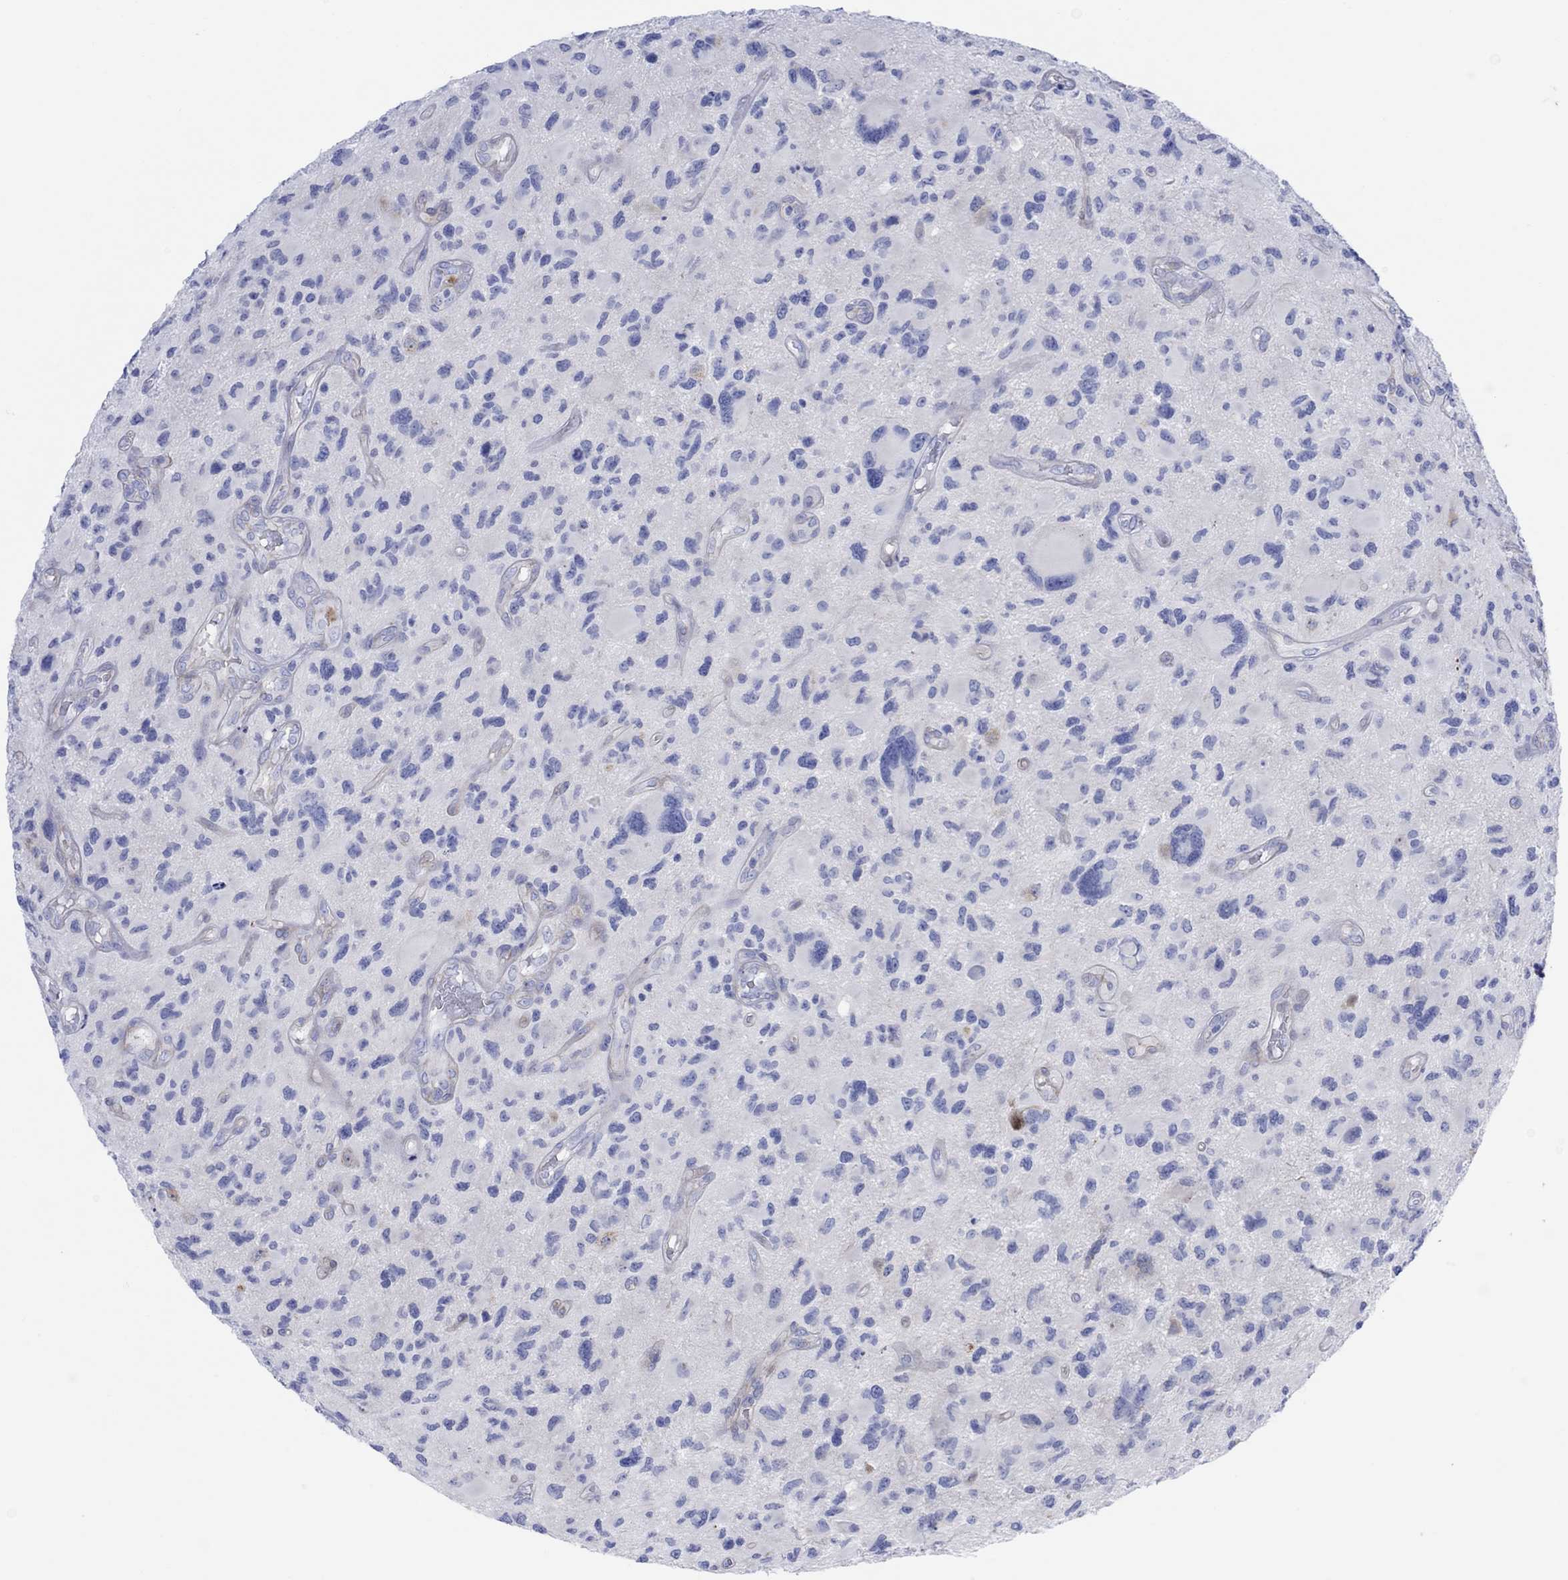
{"staining": {"intensity": "negative", "quantity": "none", "location": "none"}, "tissue": "glioma", "cell_type": "Tumor cells", "image_type": "cancer", "snomed": [{"axis": "morphology", "description": "Glioma, malignant, NOS"}, {"axis": "morphology", "description": "Glioma, malignant, High grade"}, {"axis": "topography", "description": "Brain"}], "caption": "Human glioma stained for a protein using immunohistochemistry (IHC) demonstrates no positivity in tumor cells.", "gene": "TLDC2", "patient": {"sex": "female", "age": 71}}